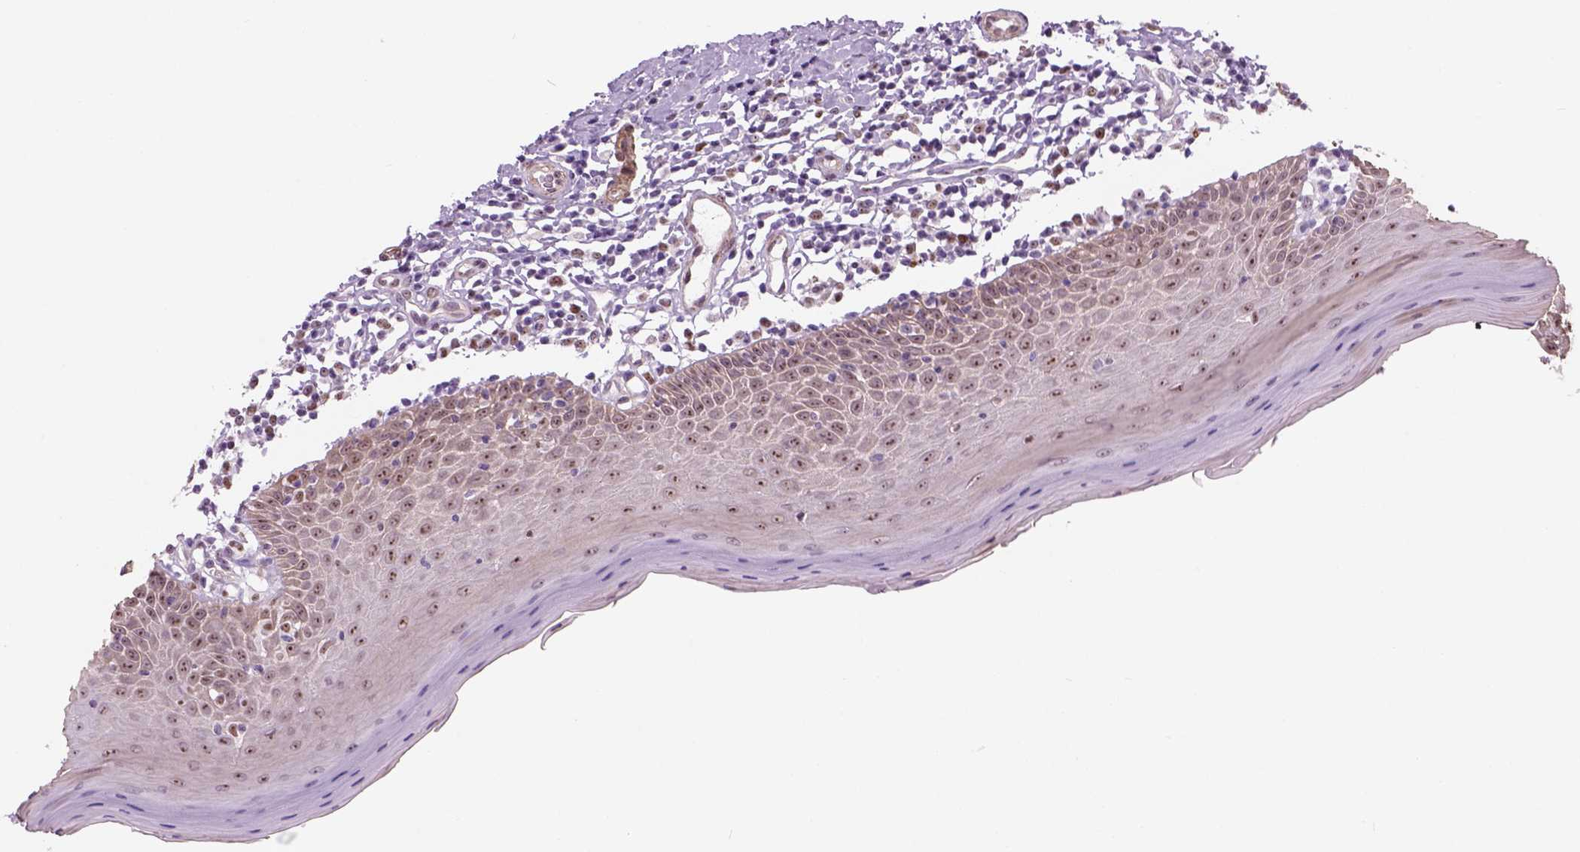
{"staining": {"intensity": "moderate", "quantity": ">75%", "location": "nuclear"}, "tissue": "oral mucosa", "cell_type": "Squamous epithelial cells", "image_type": "normal", "snomed": [{"axis": "morphology", "description": "Normal tissue, NOS"}, {"axis": "topography", "description": "Oral tissue"}, {"axis": "topography", "description": "Tounge, NOS"}], "caption": "Immunohistochemistry micrograph of normal oral mucosa stained for a protein (brown), which shows medium levels of moderate nuclear expression in approximately >75% of squamous epithelial cells.", "gene": "RRS1", "patient": {"sex": "female", "age": 58}}